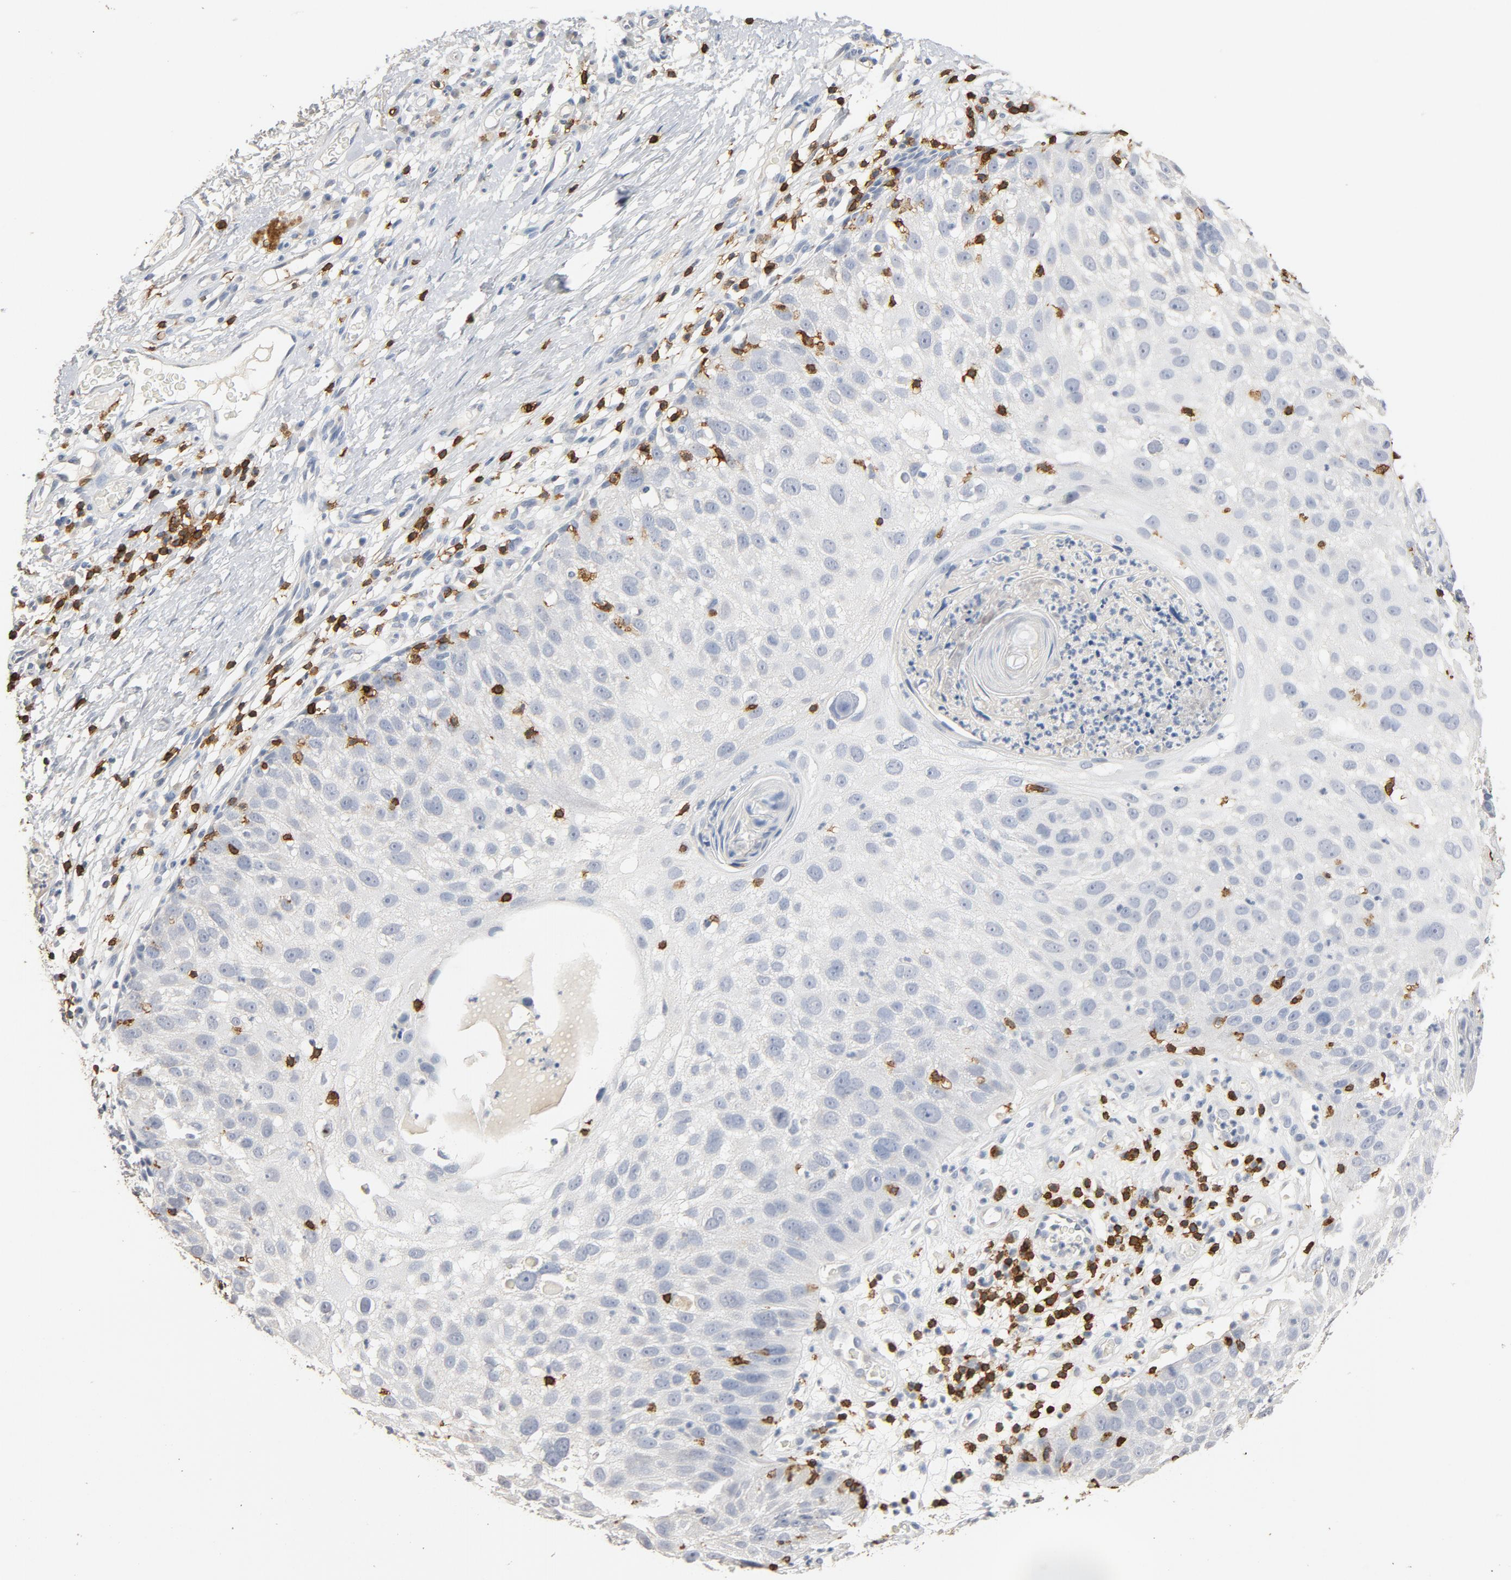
{"staining": {"intensity": "negative", "quantity": "none", "location": "none"}, "tissue": "skin cancer", "cell_type": "Tumor cells", "image_type": "cancer", "snomed": [{"axis": "morphology", "description": "Squamous cell carcinoma, NOS"}, {"axis": "topography", "description": "Skin"}], "caption": "The micrograph reveals no significant expression in tumor cells of skin squamous cell carcinoma. (DAB (3,3'-diaminobenzidine) immunohistochemistry, high magnification).", "gene": "CD247", "patient": {"sex": "male", "age": 87}}